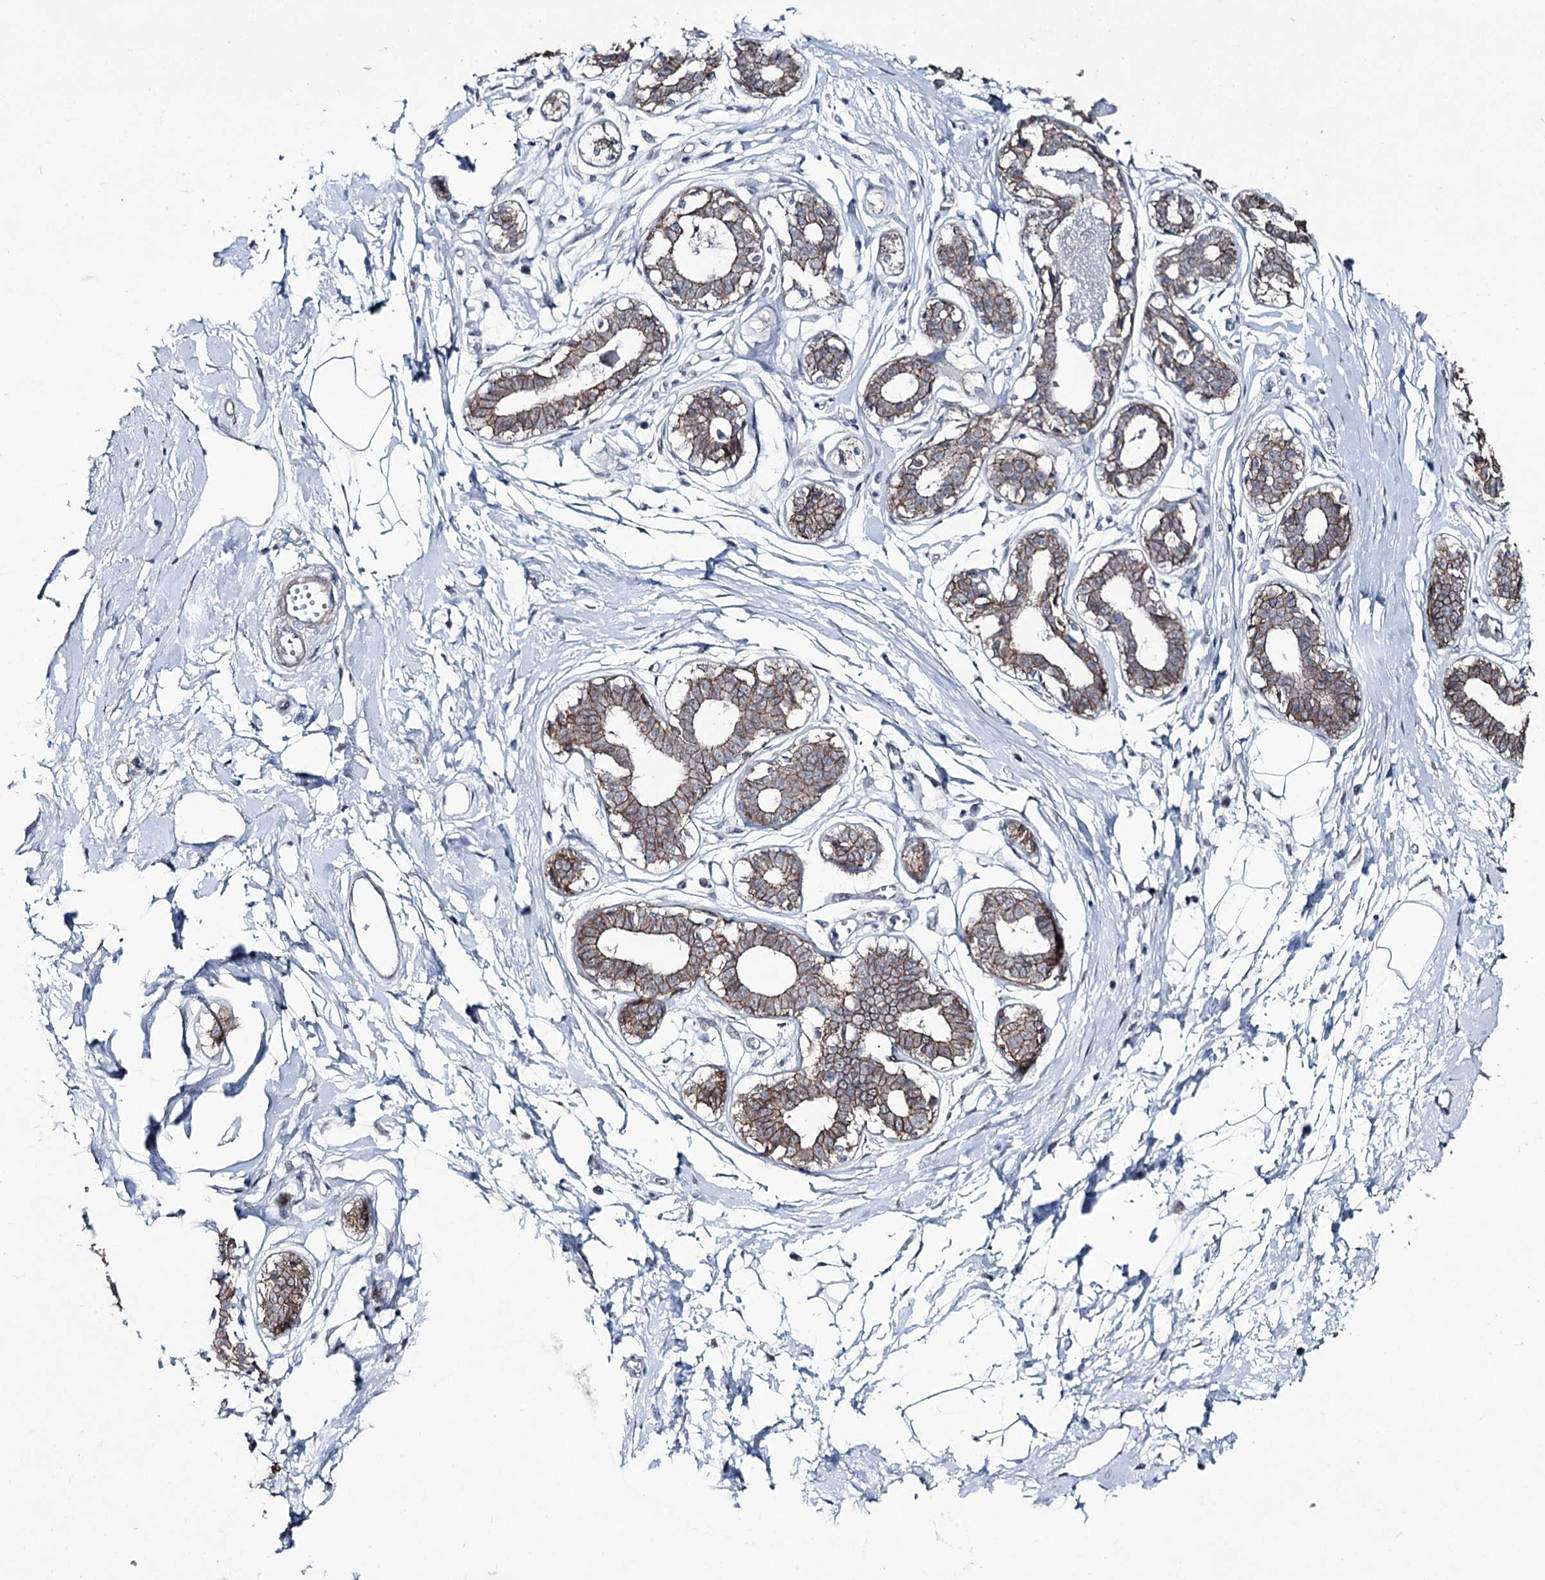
{"staining": {"intensity": "negative", "quantity": "none", "location": "none"}, "tissue": "breast", "cell_type": "Adipocytes", "image_type": "normal", "snomed": [{"axis": "morphology", "description": "Normal tissue, NOS"}, {"axis": "topography", "description": "Breast"}], "caption": "Immunohistochemistry image of benign breast stained for a protein (brown), which reveals no expression in adipocytes. The staining was performed using DAB (3,3'-diaminobenzidine) to visualize the protein expression in brown, while the nuclei were stained in blue with hematoxylin (Magnification: 20x).", "gene": "FAM120B", "patient": {"sex": "female", "age": 45}}